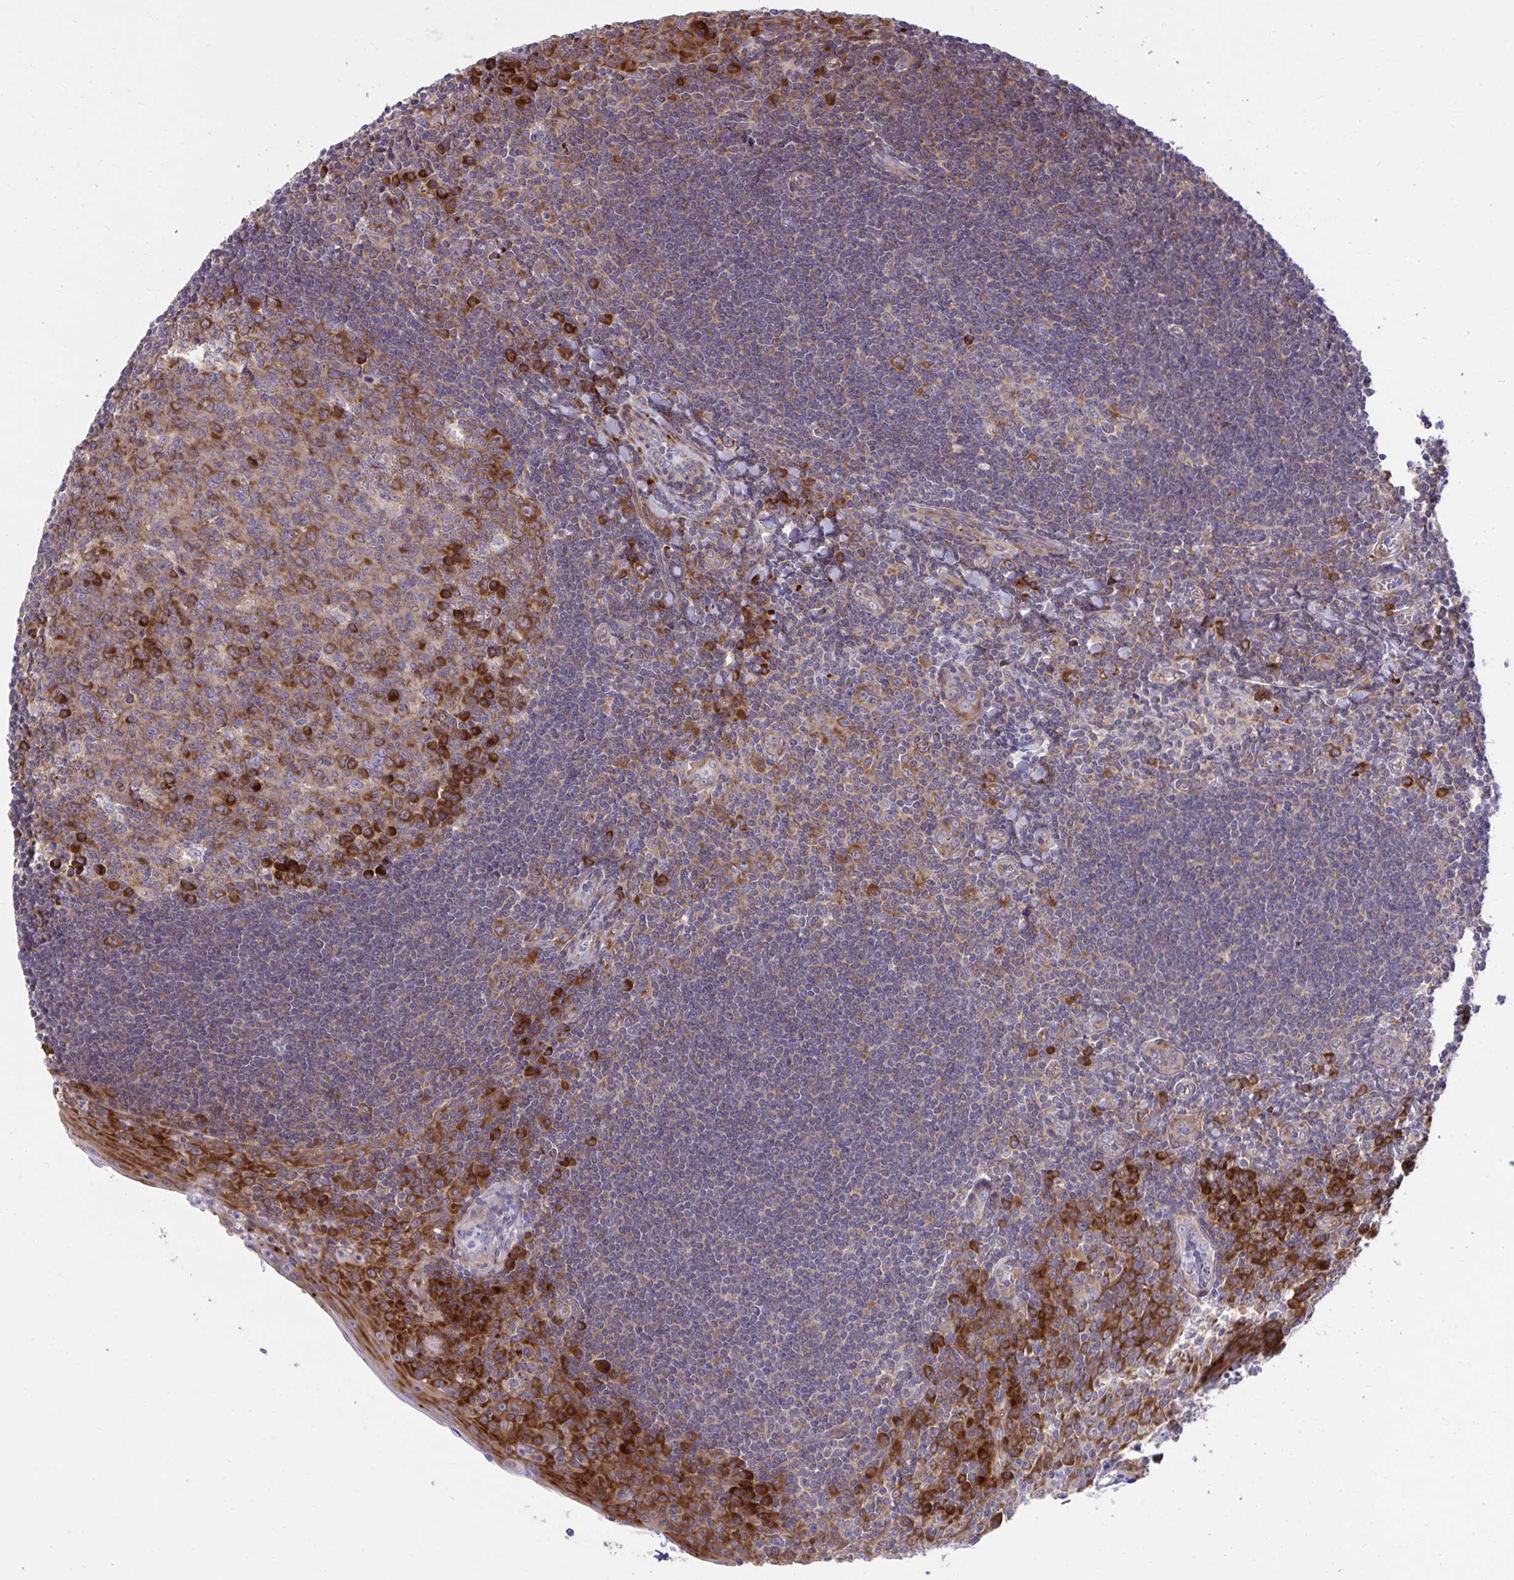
{"staining": {"intensity": "strong", "quantity": "25%-75%", "location": "cytoplasmic/membranous"}, "tissue": "tonsil", "cell_type": "Germinal center cells", "image_type": "normal", "snomed": [{"axis": "morphology", "description": "Normal tissue, NOS"}, {"axis": "topography", "description": "Tonsil"}], "caption": "Tonsil stained with DAB (3,3'-diaminobenzidine) immunohistochemistry (IHC) exhibits high levels of strong cytoplasmic/membranous staining in about 25%-75% of germinal center cells.", "gene": "RPS15", "patient": {"sex": "male", "age": 27}}